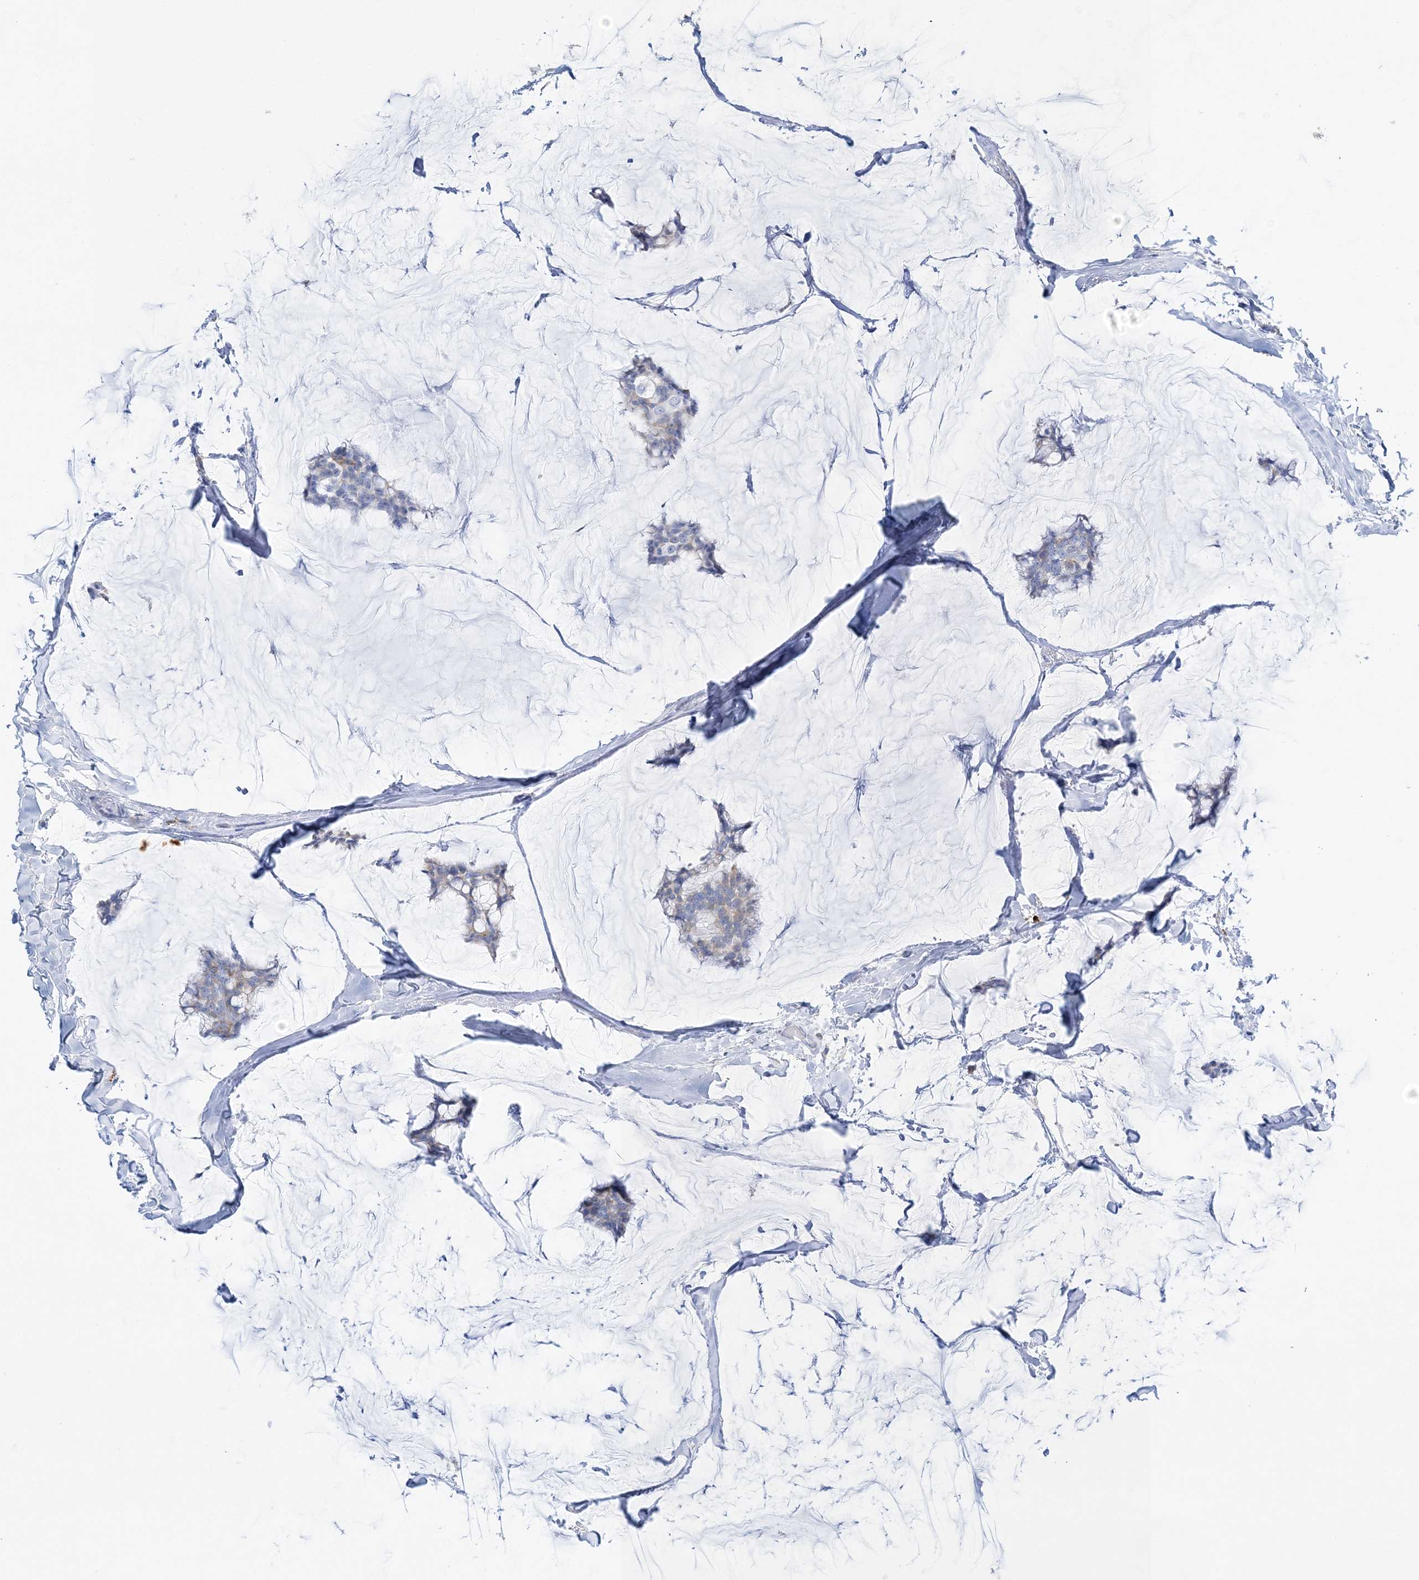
{"staining": {"intensity": "negative", "quantity": "none", "location": "none"}, "tissue": "breast cancer", "cell_type": "Tumor cells", "image_type": "cancer", "snomed": [{"axis": "morphology", "description": "Duct carcinoma"}, {"axis": "topography", "description": "Breast"}], "caption": "The photomicrograph demonstrates no staining of tumor cells in breast cancer (invasive ductal carcinoma).", "gene": "TSPYL6", "patient": {"sex": "female", "age": 93}}